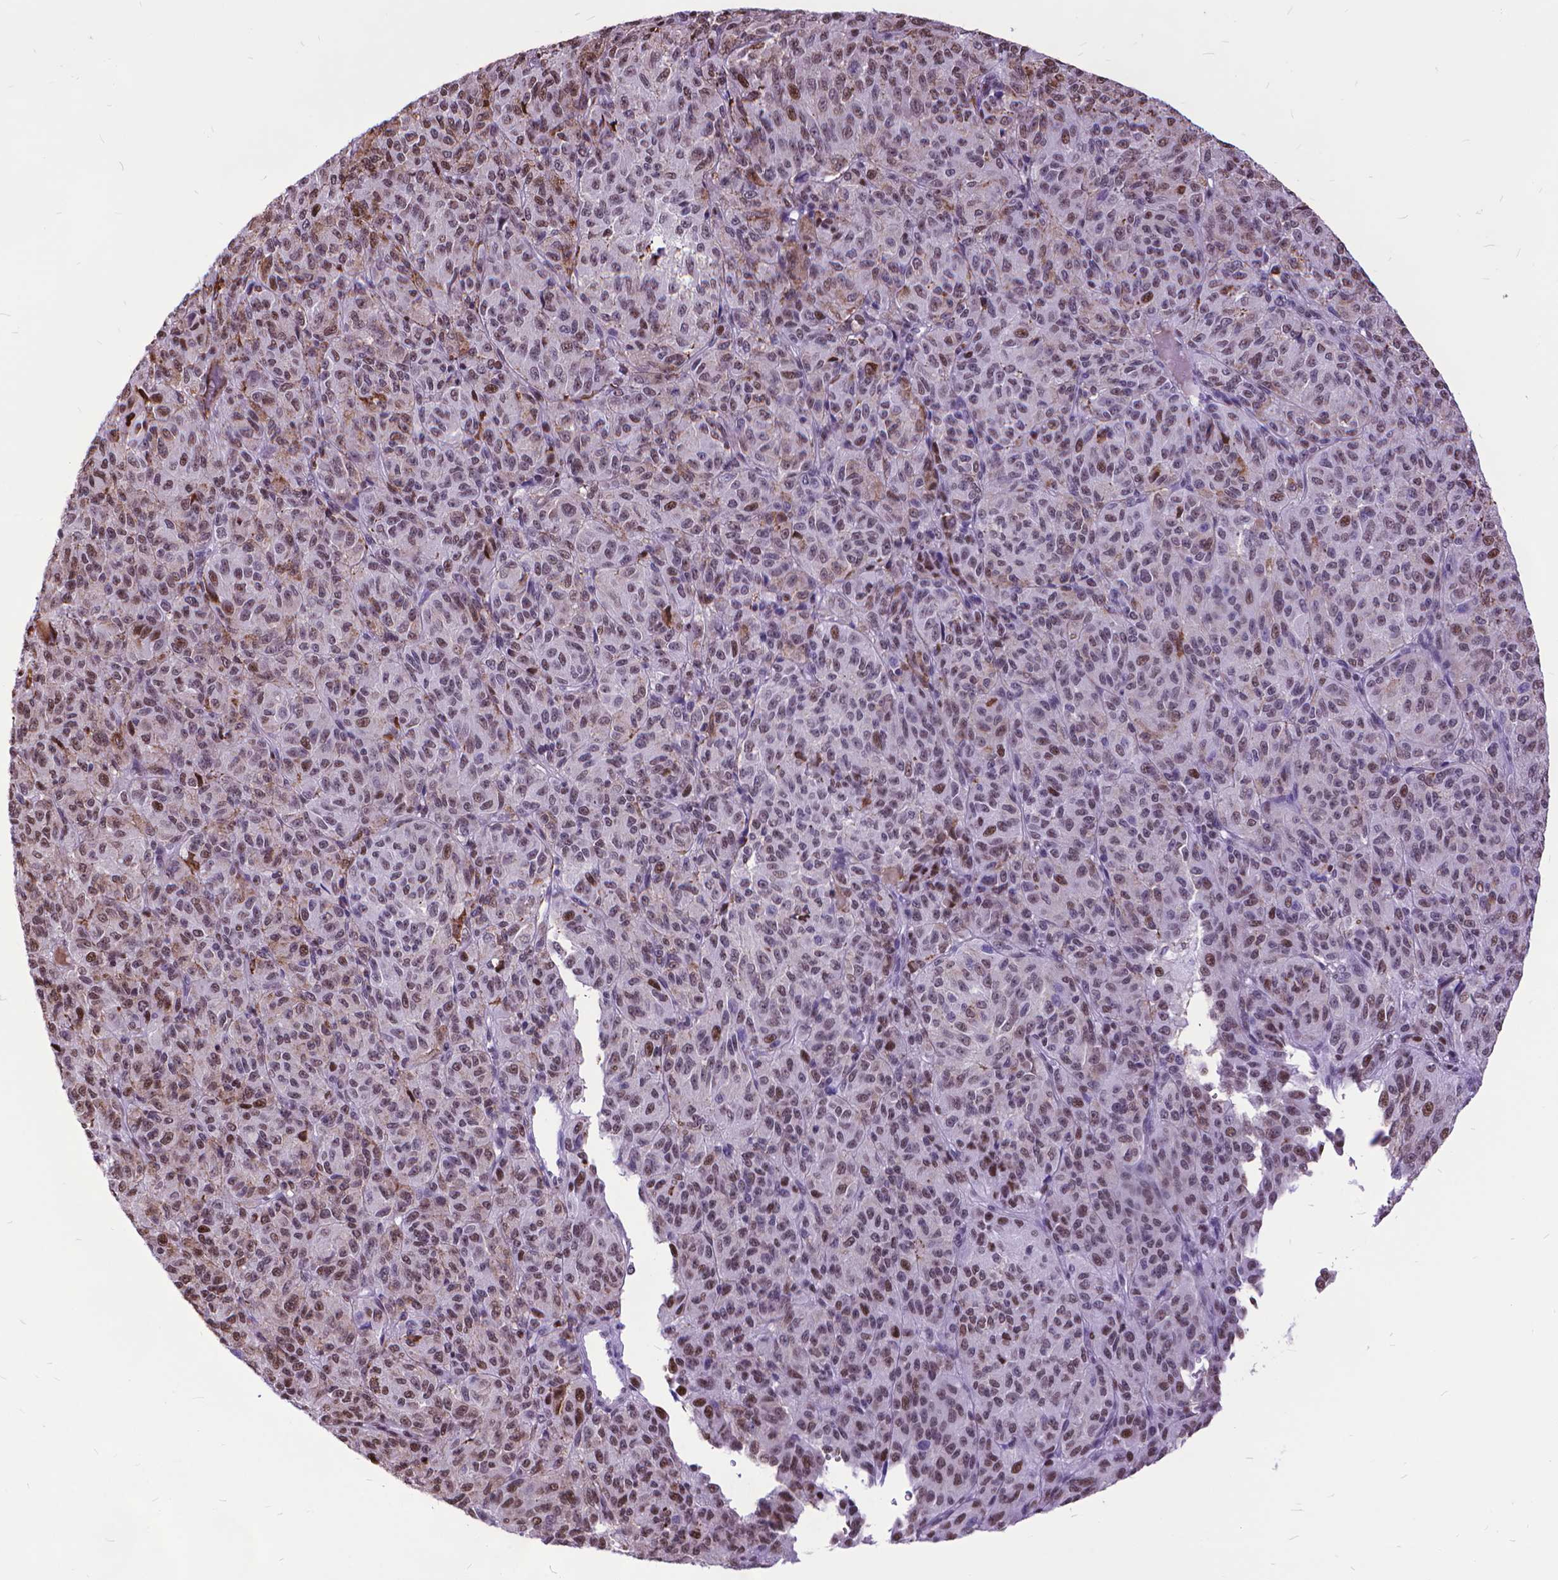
{"staining": {"intensity": "weak", "quantity": "<25%", "location": "nuclear"}, "tissue": "melanoma", "cell_type": "Tumor cells", "image_type": "cancer", "snomed": [{"axis": "morphology", "description": "Malignant melanoma, Metastatic site"}, {"axis": "topography", "description": "Brain"}], "caption": "Immunohistochemical staining of malignant melanoma (metastatic site) exhibits no significant positivity in tumor cells.", "gene": "POLE4", "patient": {"sex": "female", "age": 56}}